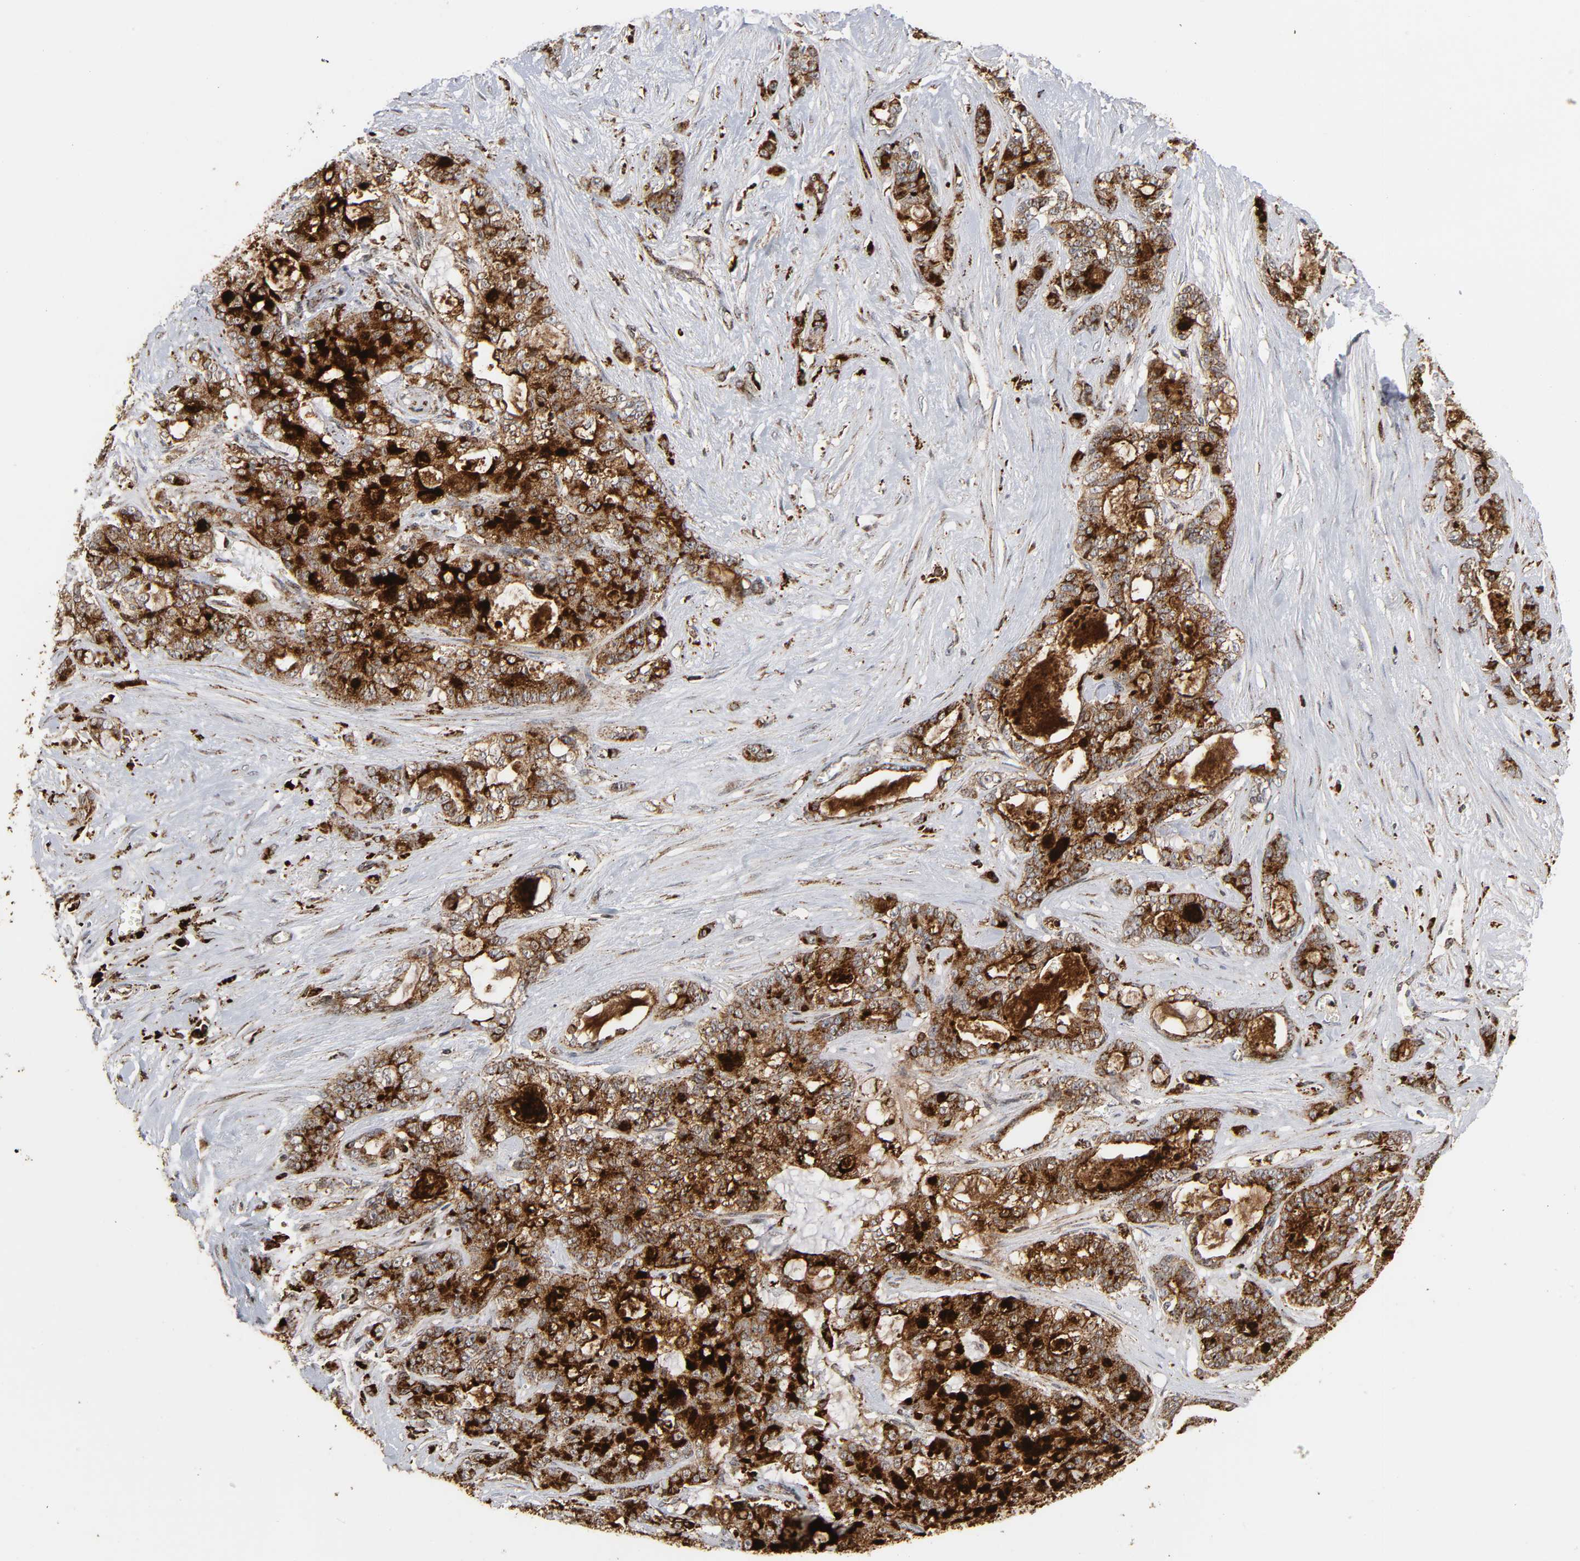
{"staining": {"intensity": "strong", "quantity": ">75%", "location": "cytoplasmic/membranous"}, "tissue": "pancreatic cancer", "cell_type": "Tumor cells", "image_type": "cancer", "snomed": [{"axis": "morphology", "description": "Adenocarcinoma, NOS"}, {"axis": "topography", "description": "Pancreas"}], "caption": "A micrograph showing strong cytoplasmic/membranous staining in about >75% of tumor cells in pancreatic cancer (adenocarcinoma), as visualized by brown immunohistochemical staining.", "gene": "PSAP", "patient": {"sex": "female", "age": 73}}